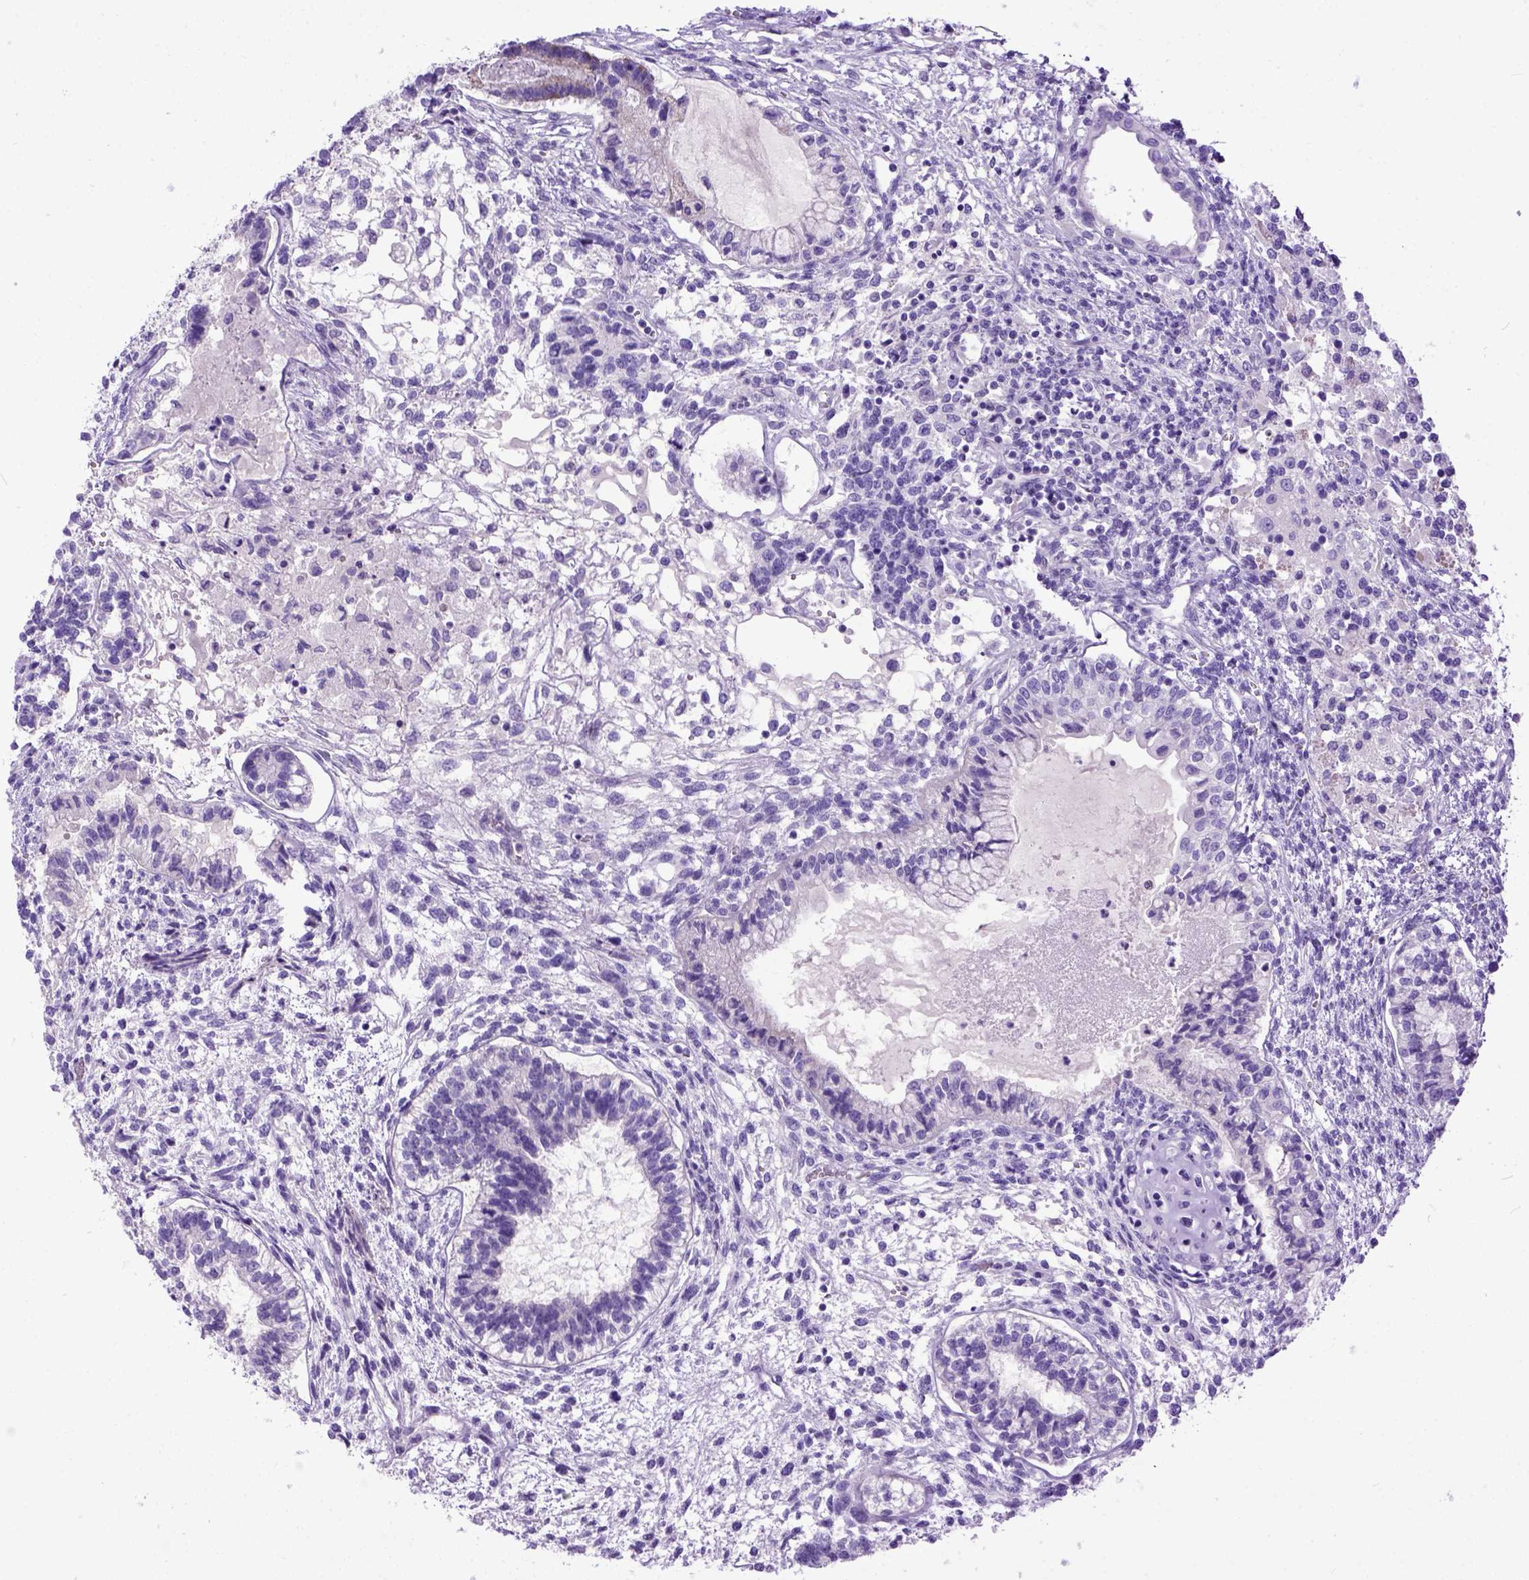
{"staining": {"intensity": "weak", "quantity": "25%-75%", "location": "cytoplasmic/membranous"}, "tissue": "testis cancer", "cell_type": "Tumor cells", "image_type": "cancer", "snomed": [{"axis": "morphology", "description": "Carcinoma, Embryonal, NOS"}, {"axis": "topography", "description": "Testis"}], "caption": "A brown stain highlights weak cytoplasmic/membranous expression of a protein in human embryonal carcinoma (testis) tumor cells. The staining was performed using DAB (3,3'-diaminobenzidine), with brown indicating positive protein expression. Nuclei are stained blue with hematoxylin.", "gene": "CRB1", "patient": {"sex": "male", "age": 37}}